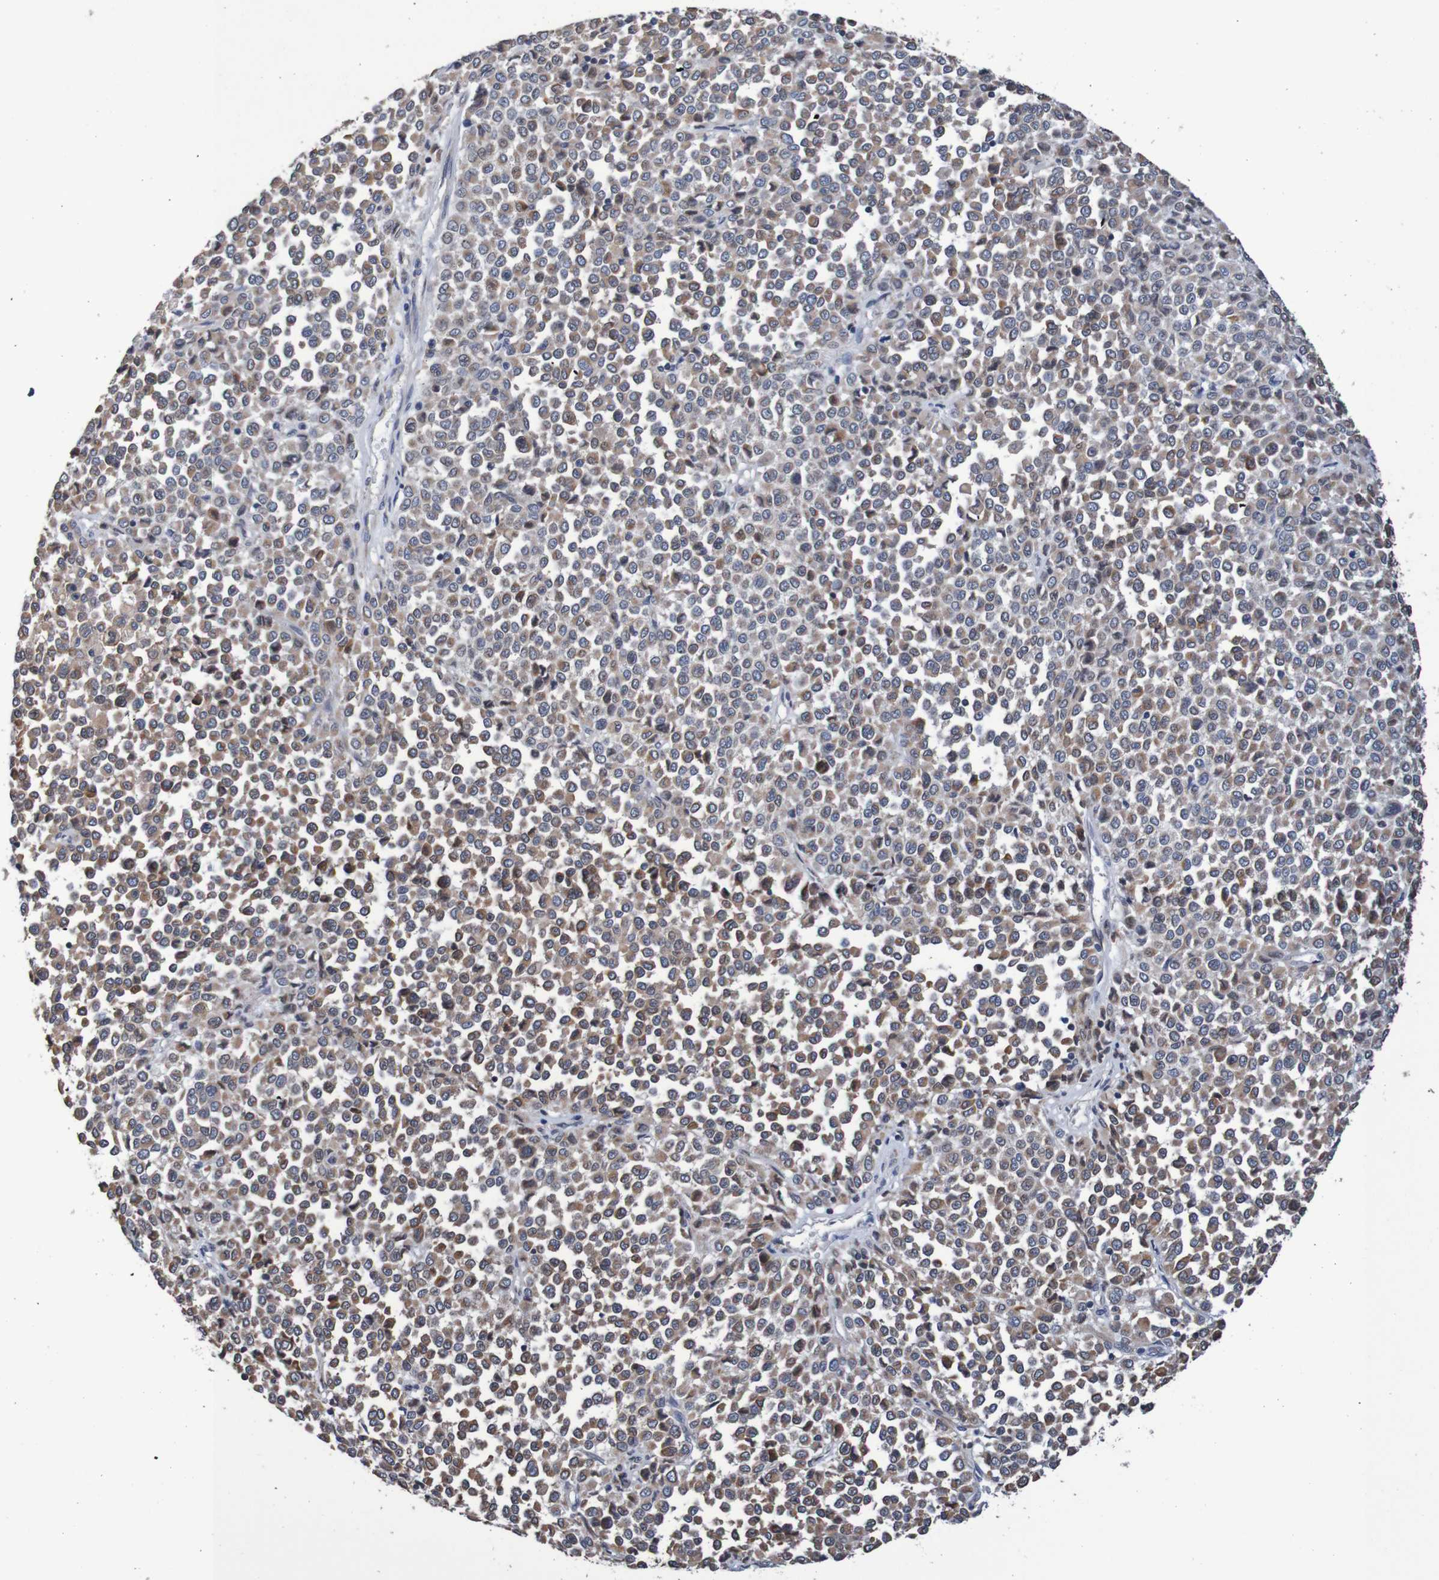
{"staining": {"intensity": "weak", "quantity": ">75%", "location": "cytoplasmic/membranous"}, "tissue": "melanoma", "cell_type": "Tumor cells", "image_type": "cancer", "snomed": [{"axis": "morphology", "description": "Malignant melanoma, Metastatic site"}, {"axis": "topography", "description": "Pancreas"}], "caption": "Protein staining of melanoma tissue exhibits weak cytoplasmic/membranous expression in about >75% of tumor cells. (DAB = brown stain, brightfield microscopy at high magnification).", "gene": "FIBP", "patient": {"sex": "female", "age": 30}}